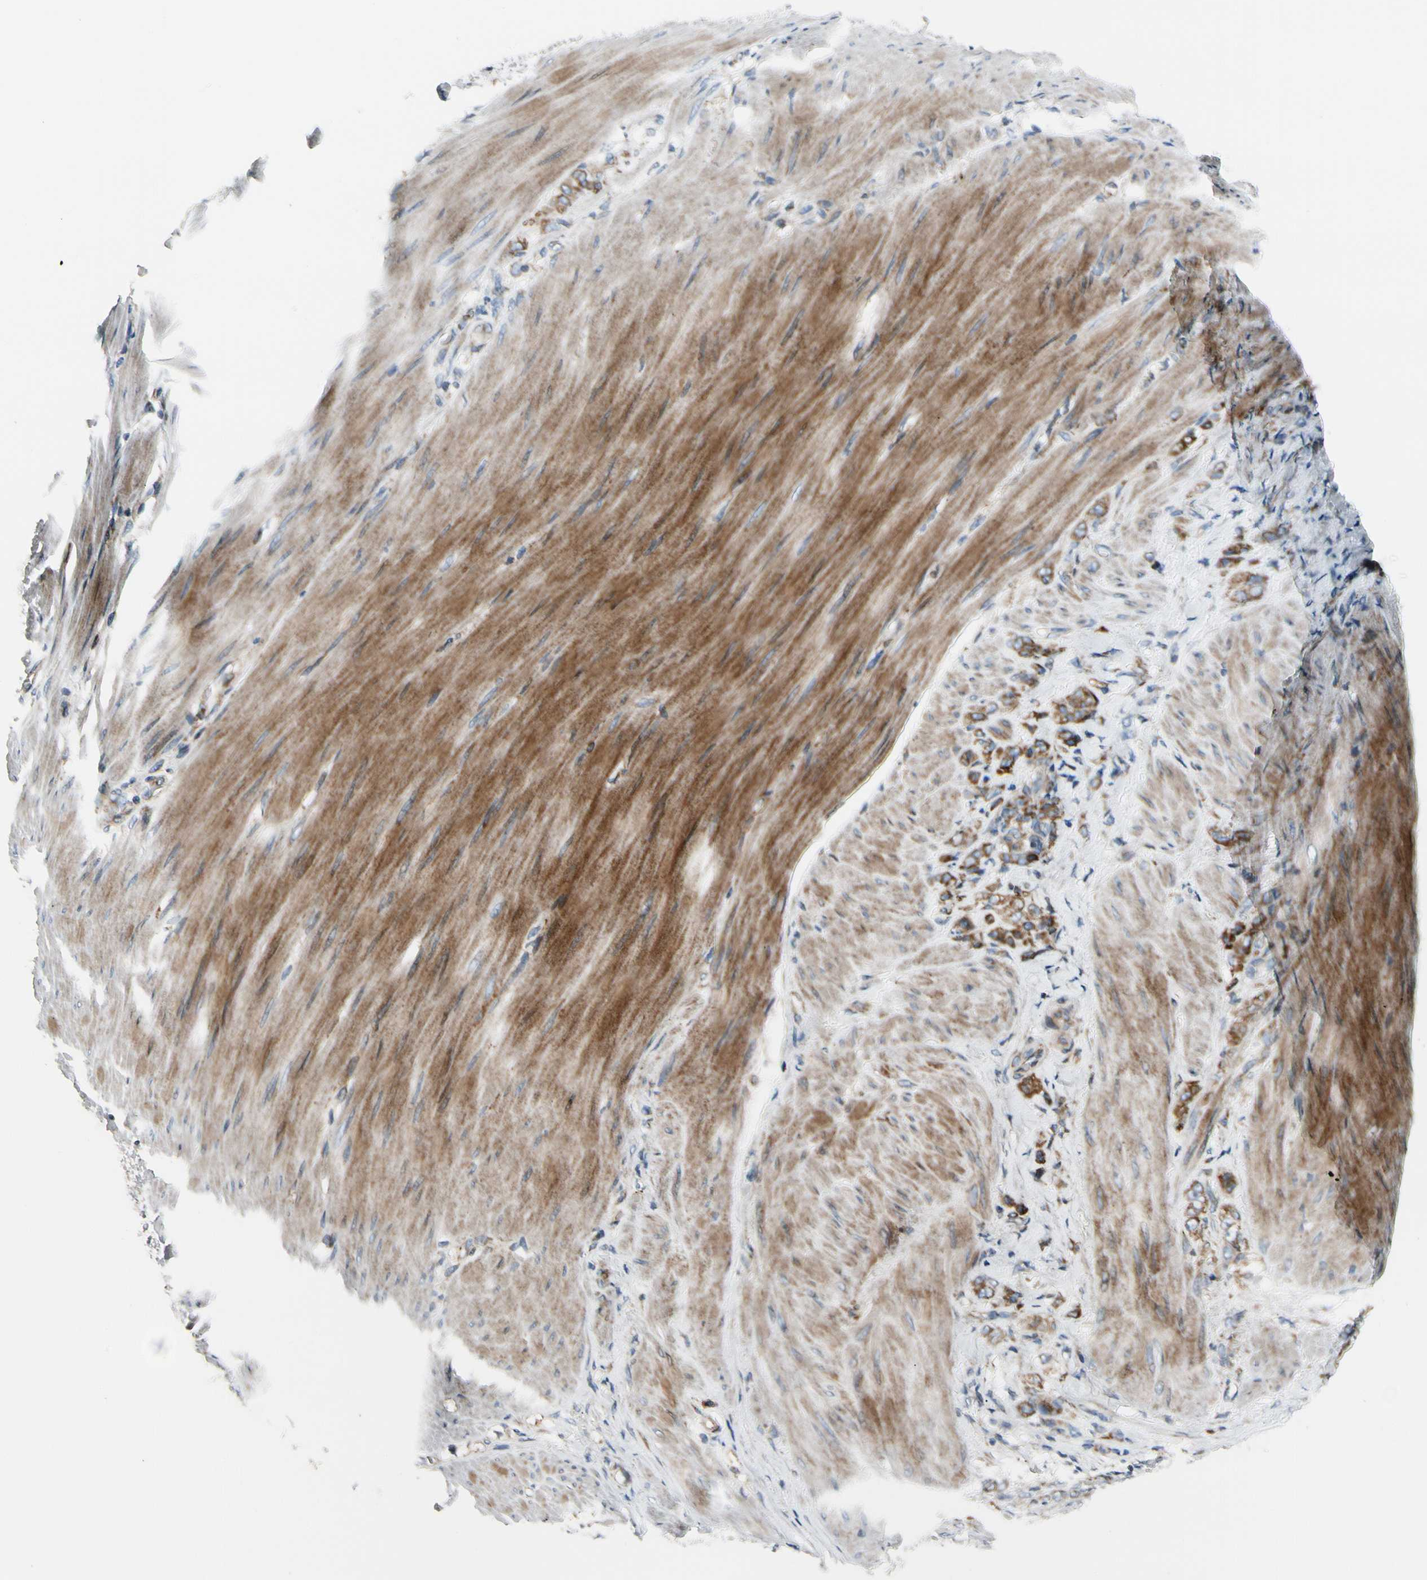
{"staining": {"intensity": "moderate", "quantity": ">75%", "location": "cytoplasmic/membranous"}, "tissue": "stomach cancer", "cell_type": "Tumor cells", "image_type": "cancer", "snomed": [{"axis": "morphology", "description": "Adenocarcinoma, NOS"}, {"axis": "topography", "description": "Stomach"}], "caption": "Moderate cytoplasmic/membranous staining for a protein is seen in approximately >75% of tumor cells of stomach adenocarcinoma using immunohistochemistry.", "gene": "MRPL9", "patient": {"sex": "male", "age": 82}}